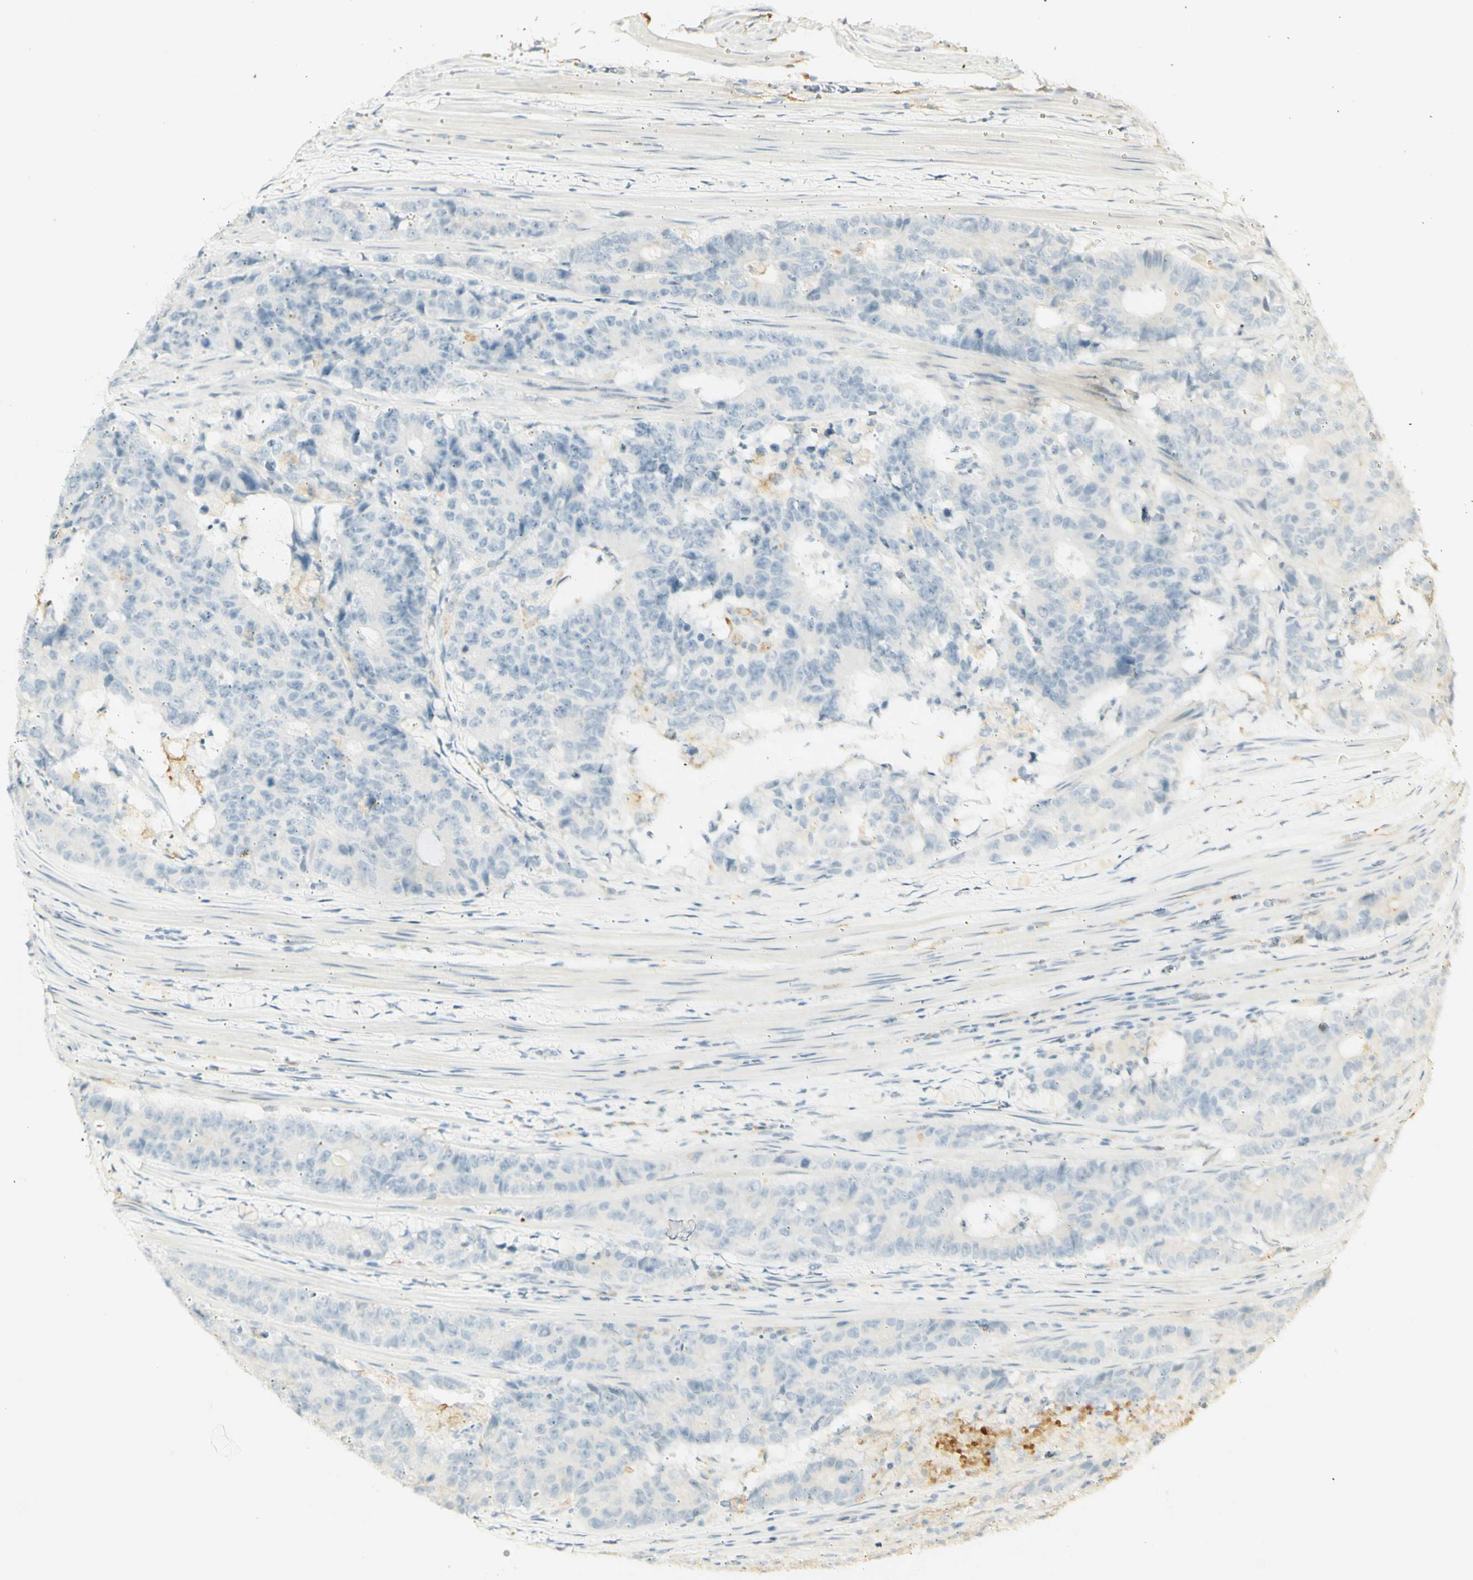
{"staining": {"intensity": "negative", "quantity": "none", "location": "none"}, "tissue": "colorectal cancer", "cell_type": "Tumor cells", "image_type": "cancer", "snomed": [{"axis": "morphology", "description": "Adenocarcinoma, NOS"}, {"axis": "topography", "description": "Colon"}], "caption": "Immunohistochemistry image of neoplastic tissue: colorectal cancer (adenocarcinoma) stained with DAB (3,3'-diaminobenzidine) shows no significant protein expression in tumor cells. Brightfield microscopy of IHC stained with DAB (brown) and hematoxylin (blue), captured at high magnification.", "gene": "FCGRT", "patient": {"sex": "female", "age": 86}}